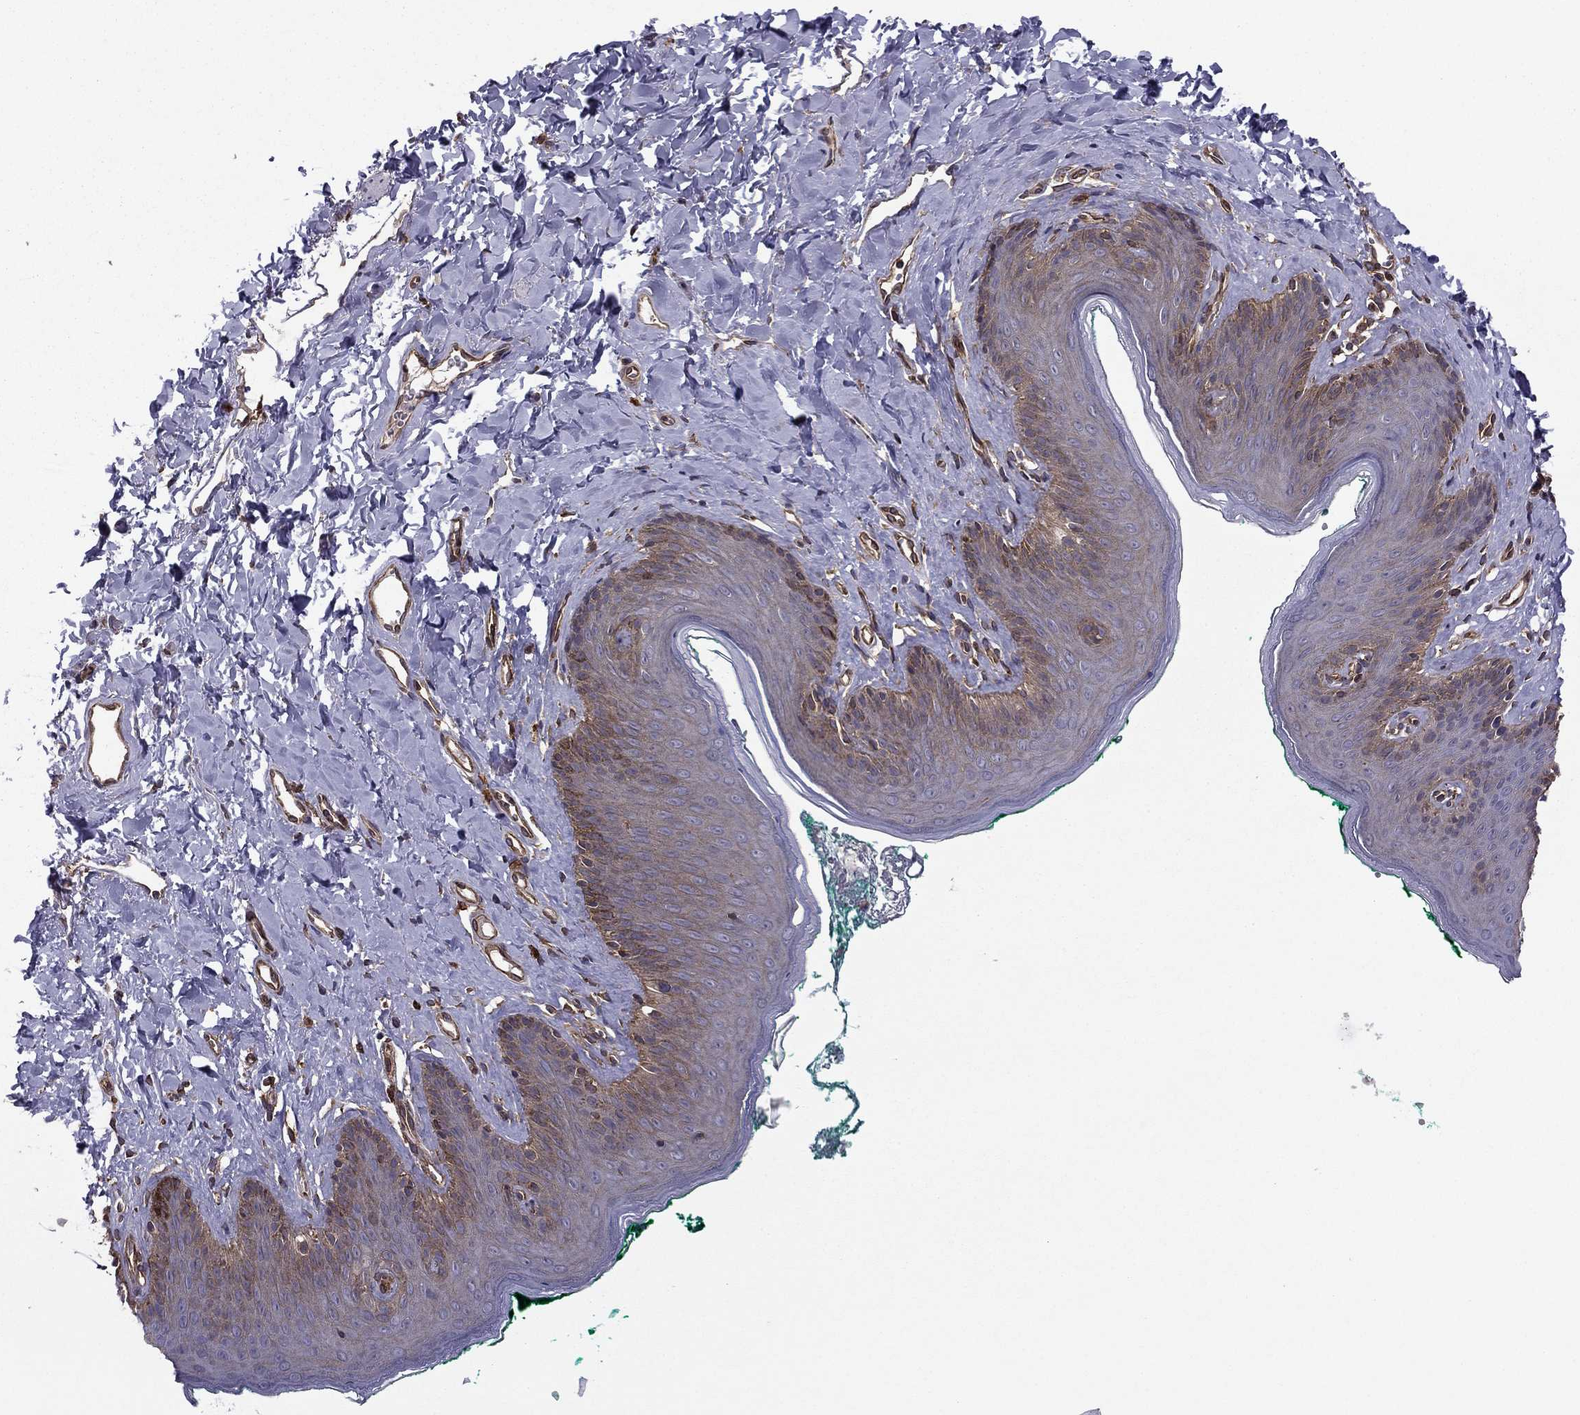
{"staining": {"intensity": "moderate", "quantity": "<25%", "location": "cytoplasmic/membranous"}, "tissue": "skin", "cell_type": "Epidermal cells", "image_type": "normal", "snomed": [{"axis": "morphology", "description": "Normal tissue, NOS"}, {"axis": "topography", "description": "Vulva"}], "caption": "A brown stain shows moderate cytoplasmic/membranous positivity of a protein in epidermal cells of unremarkable human skin.", "gene": "SHMT1", "patient": {"sex": "female", "age": 66}}